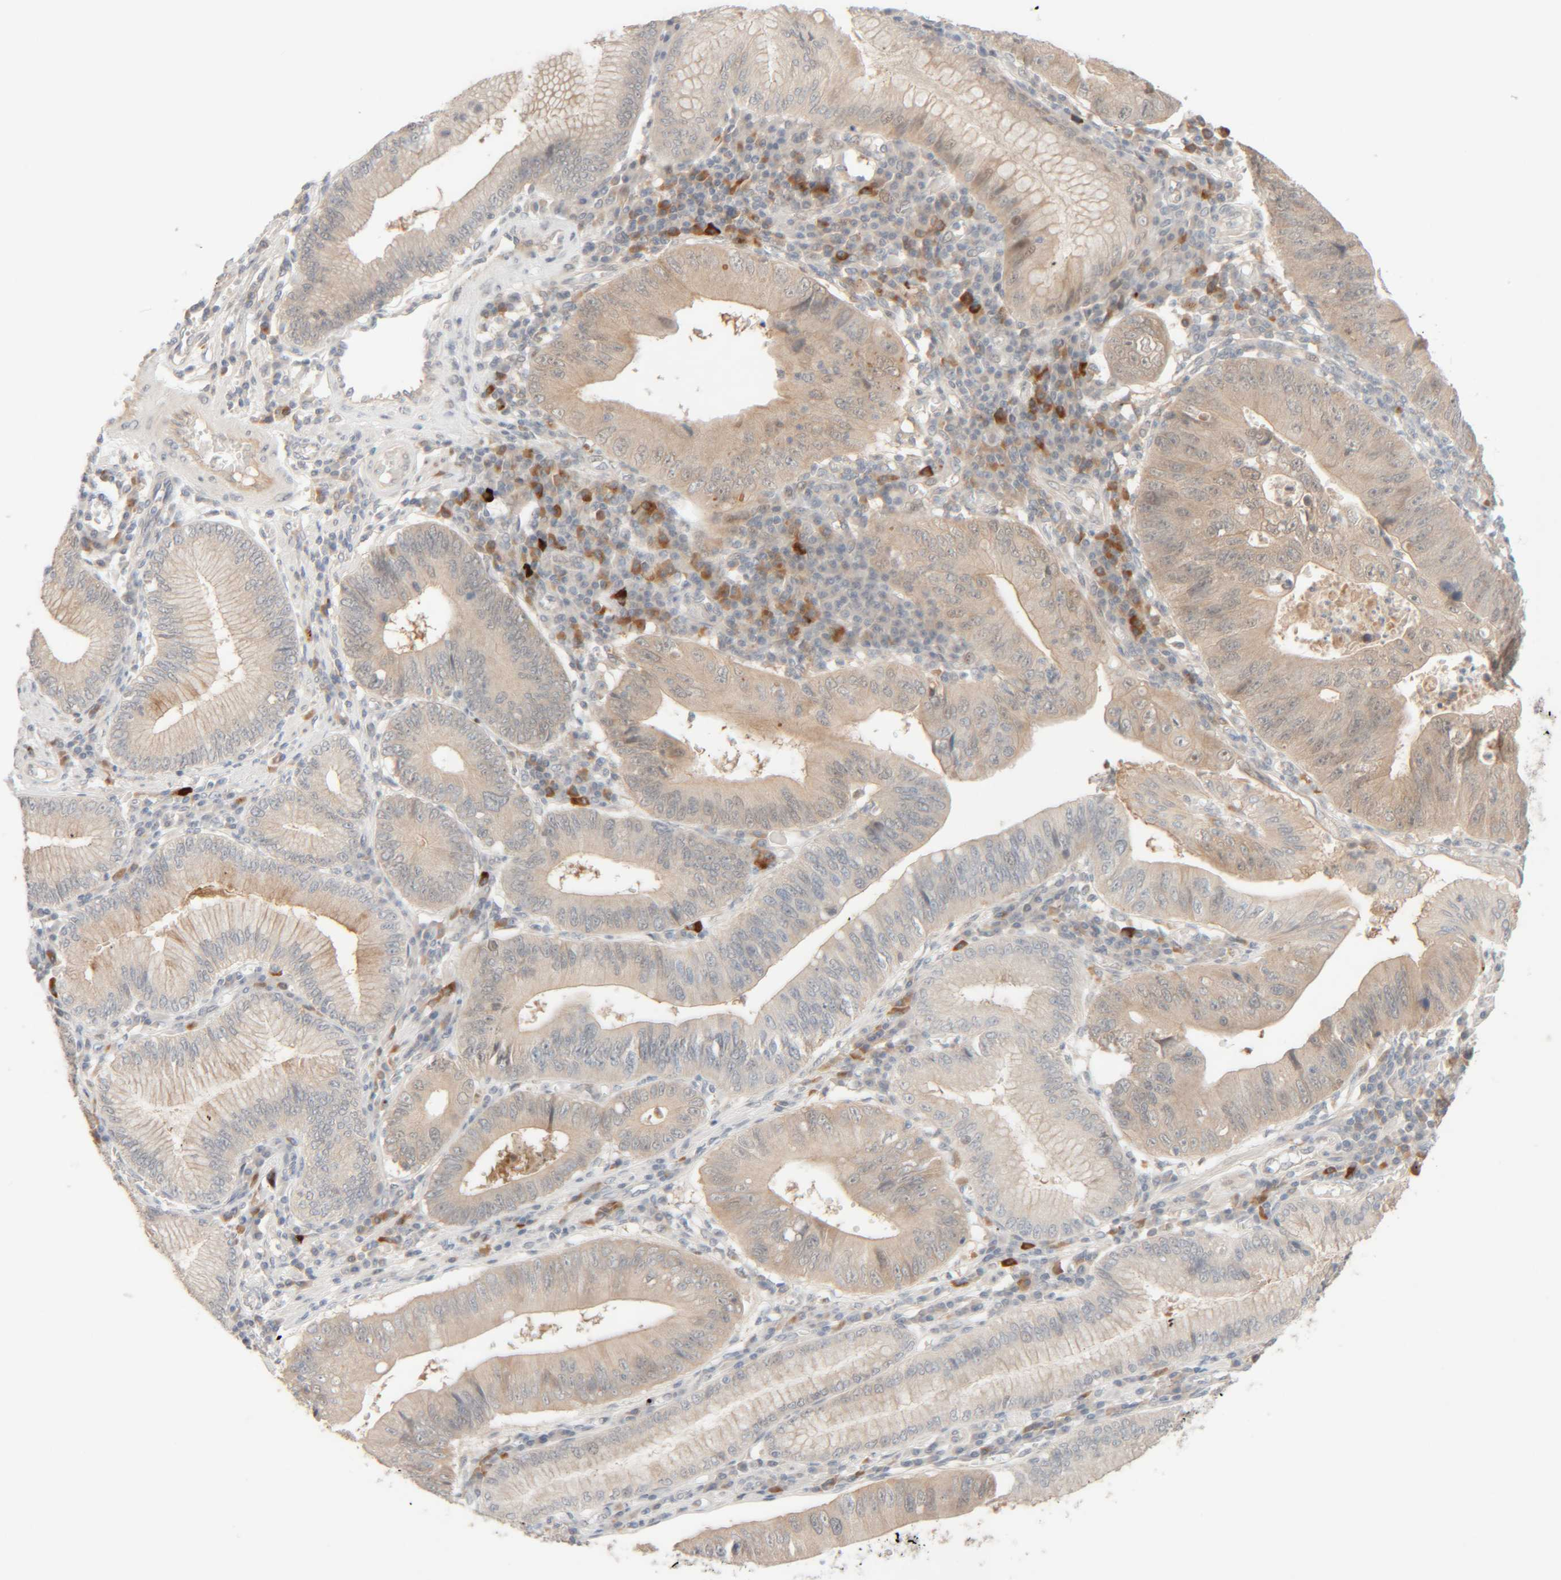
{"staining": {"intensity": "weak", "quantity": "<25%", "location": "cytoplasmic/membranous"}, "tissue": "stomach cancer", "cell_type": "Tumor cells", "image_type": "cancer", "snomed": [{"axis": "morphology", "description": "Adenocarcinoma, NOS"}, {"axis": "topography", "description": "Stomach"}], "caption": "An immunohistochemistry (IHC) histopathology image of adenocarcinoma (stomach) is shown. There is no staining in tumor cells of adenocarcinoma (stomach). The staining is performed using DAB brown chromogen with nuclei counter-stained in using hematoxylin.", "gene": "CHKA", "patient": {"sex": "male", "age": 59}}